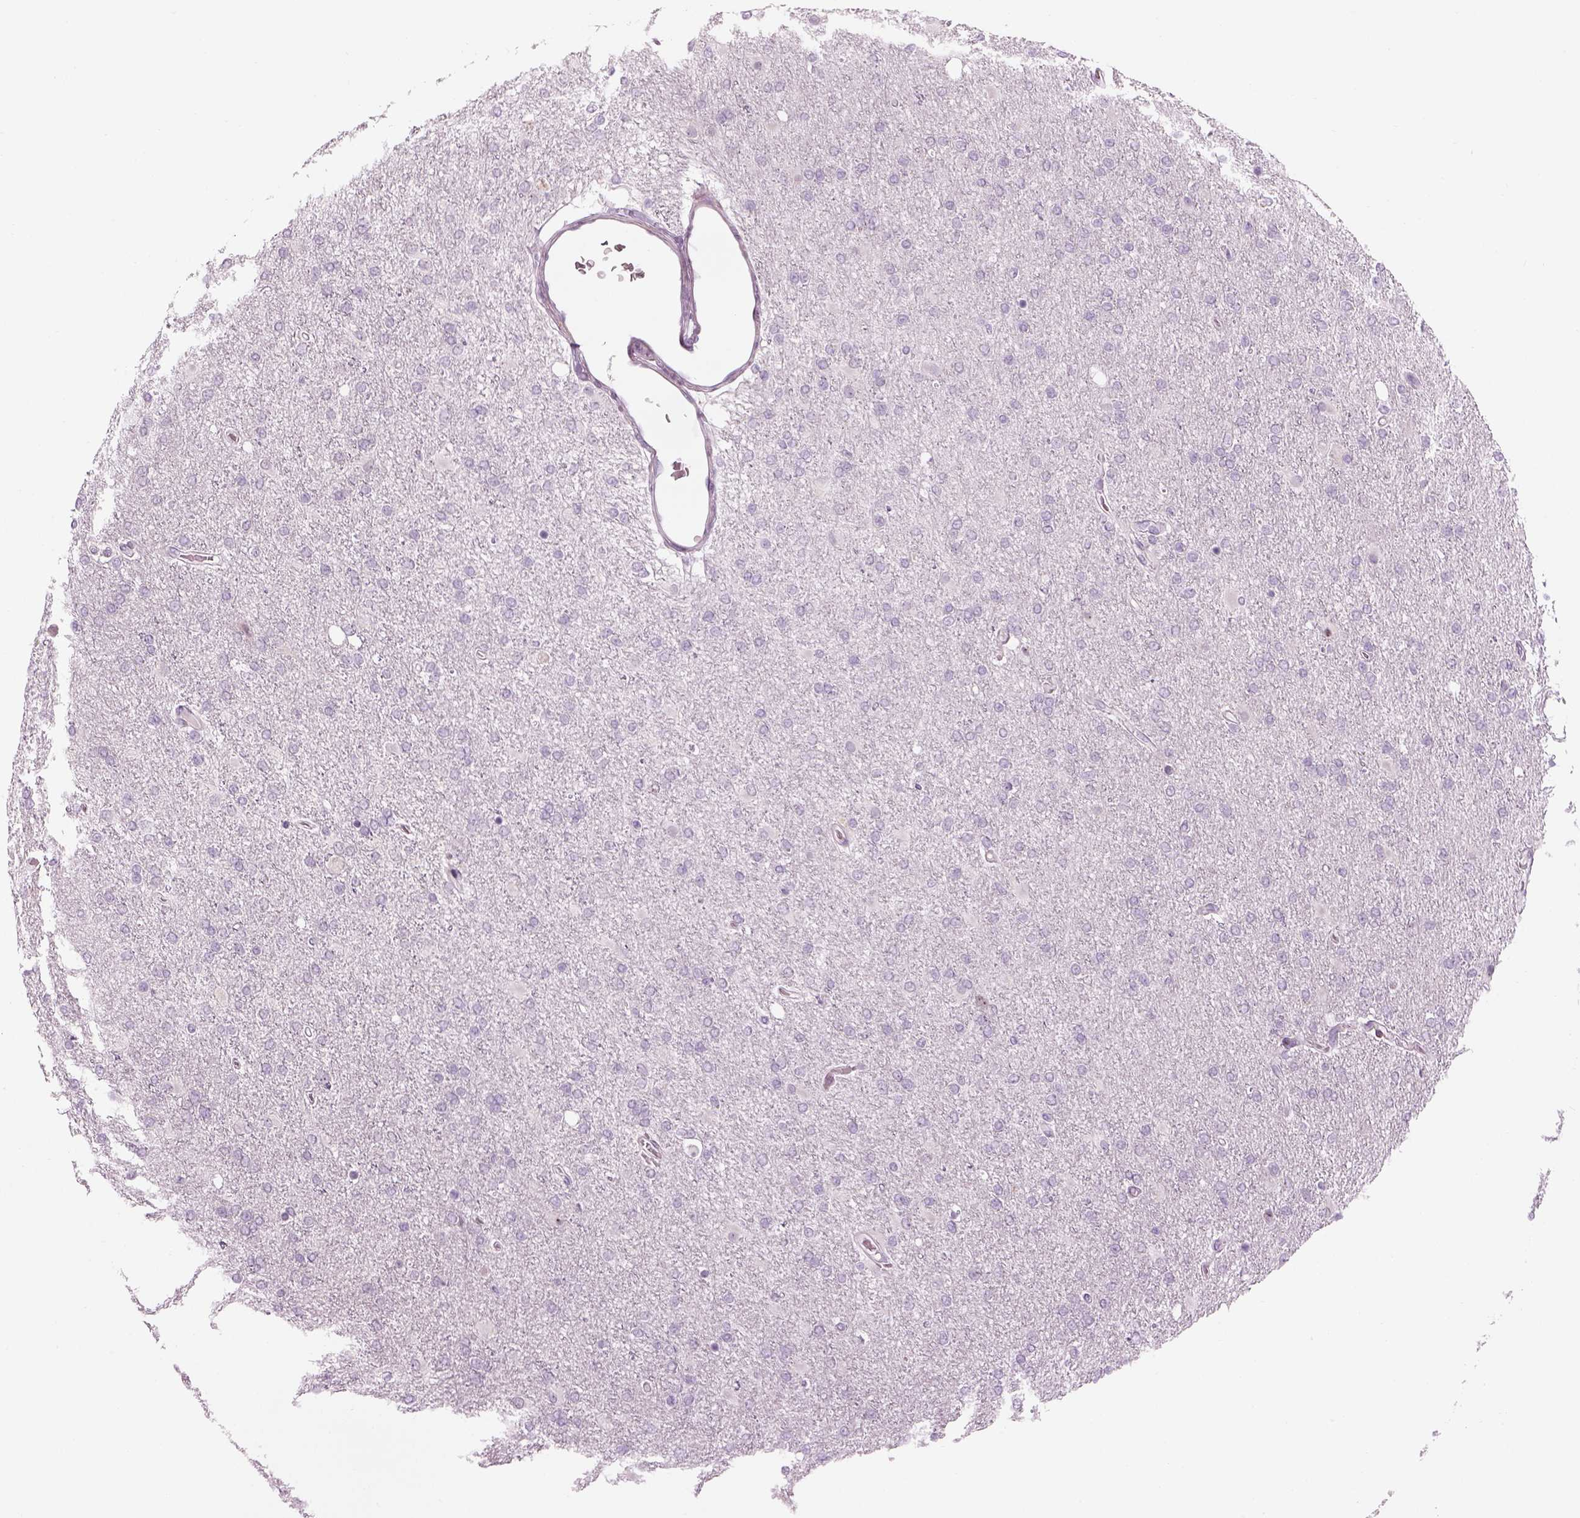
{"staining": {"intensity": "negative", "quantity": "none", "location": "none"}, "tissue": "glioma", "cell_type": "Tumor cells", "image_type": "cancer", "snomed": [{"axis": "morphology", "description": "Glioma, malignant, High grade"}, {"axis": "topography", "description": "Cerebral cortex"}], "caption": "DAB (3,3'-diaminobenzidine) immunohistochemical staining of human glioma reveals no significant positivity in tumor cells.", "gene": "LRRIQ3", "patient": {"sex": "male", "age": 70}}